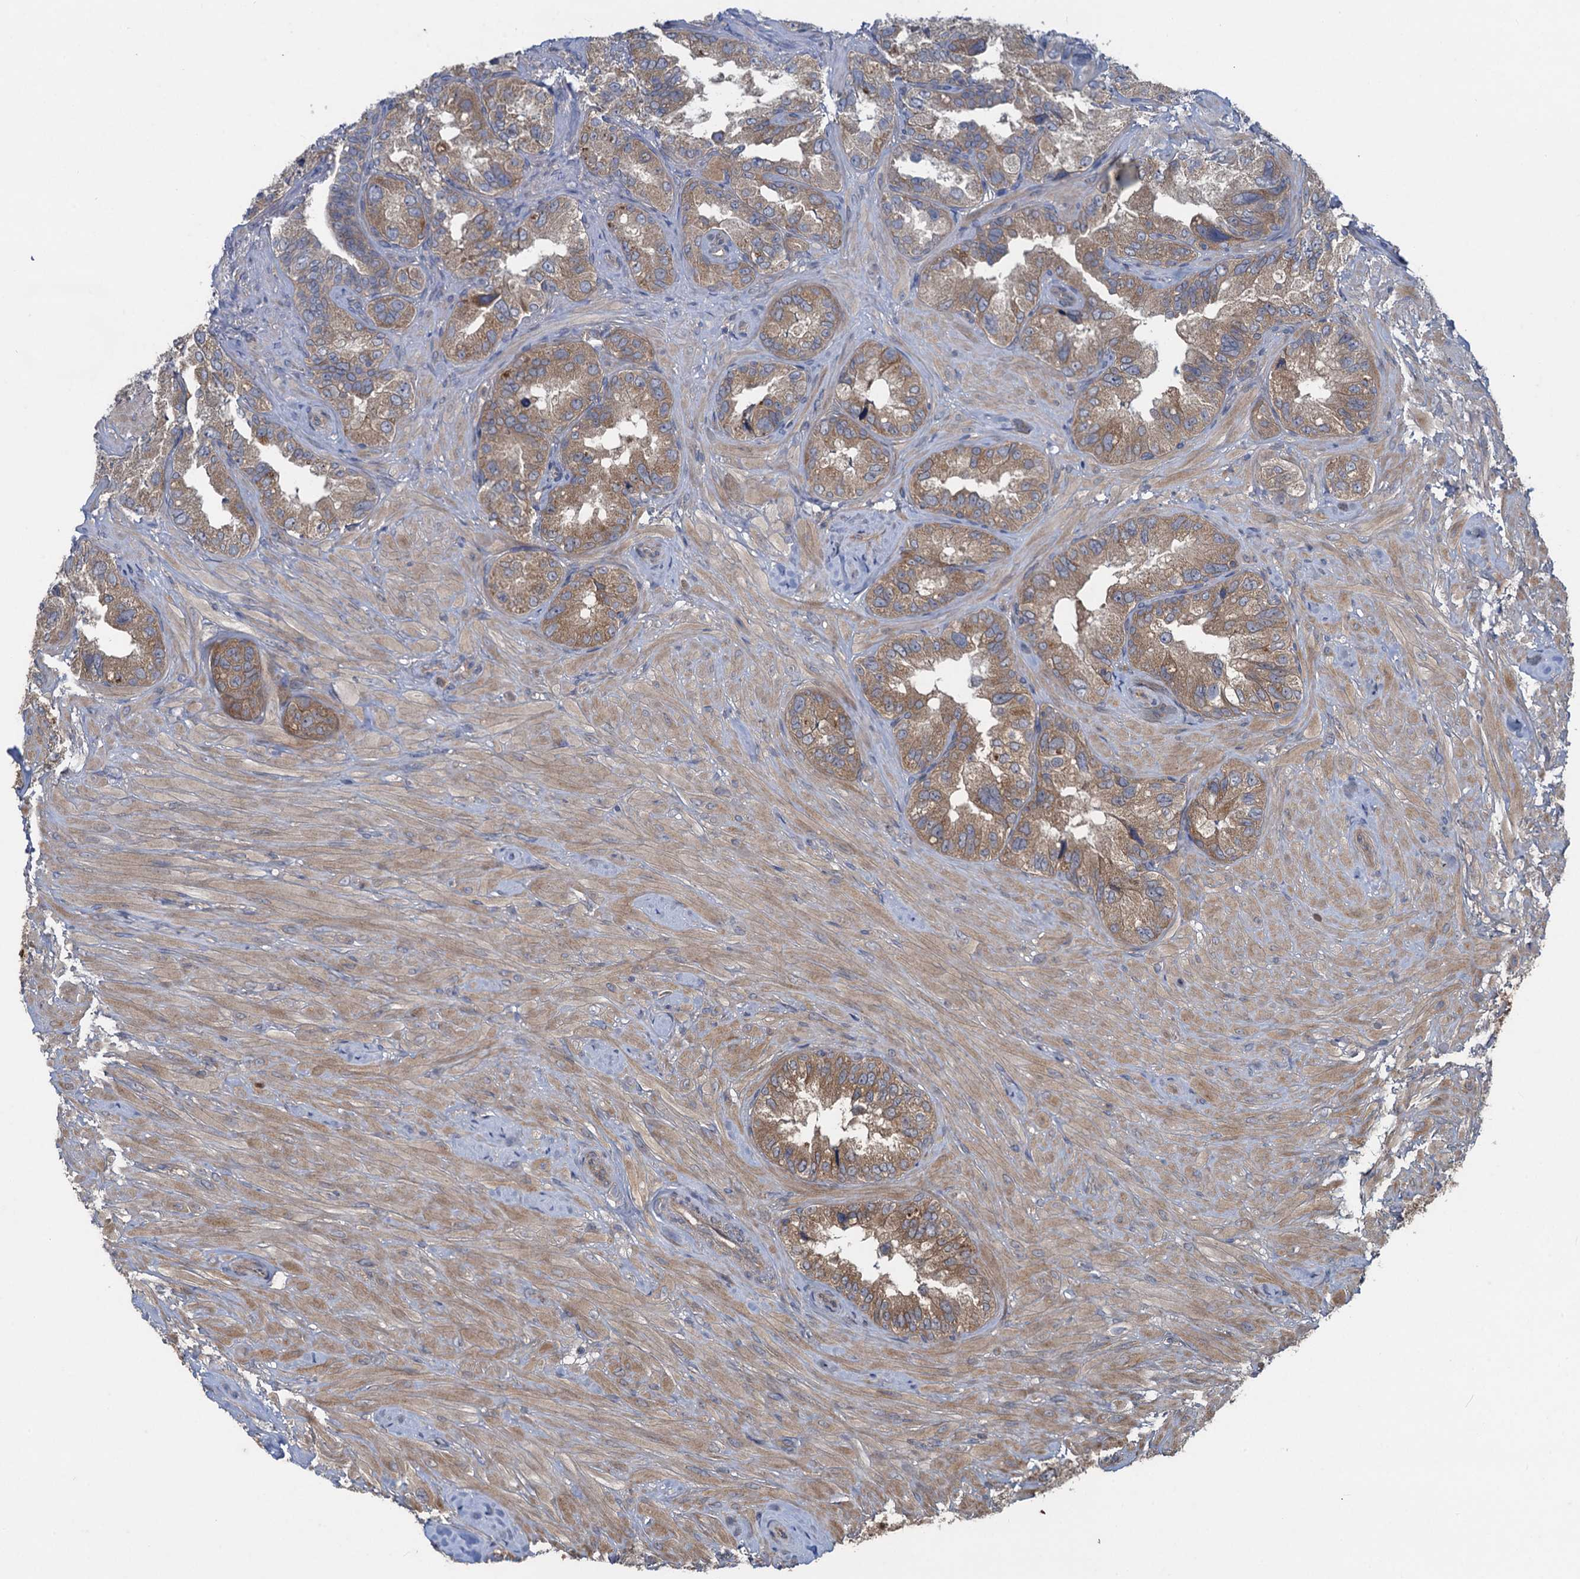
{"staining": {"intensity": "moderate", "quantity": ">75%", "location": "cytoplasmic/membranous"}, "tissue": "seminal vesicle", "cell_type": "Glandular cells", "image_type": "normal", "snomed": [{"axis": "morphology", "description": "Normal tissue, NOS"}, {"axis": "topography", "description": "Seminal veicle"}, {"axis": "topography", "description": "Peripheral nerve tissue"}], "caption": "Glandular cells show medium levels of moderate cytoplasmic/membranous staining in approximately >75% of cells in normal seminal vesicle. Using DAB (brown) and hematoxylin (blue) stains, captured at high magnification using brightfield microscopy.", "gene": "SNAP29", "patient": {"sex": "male", "age": 67}}